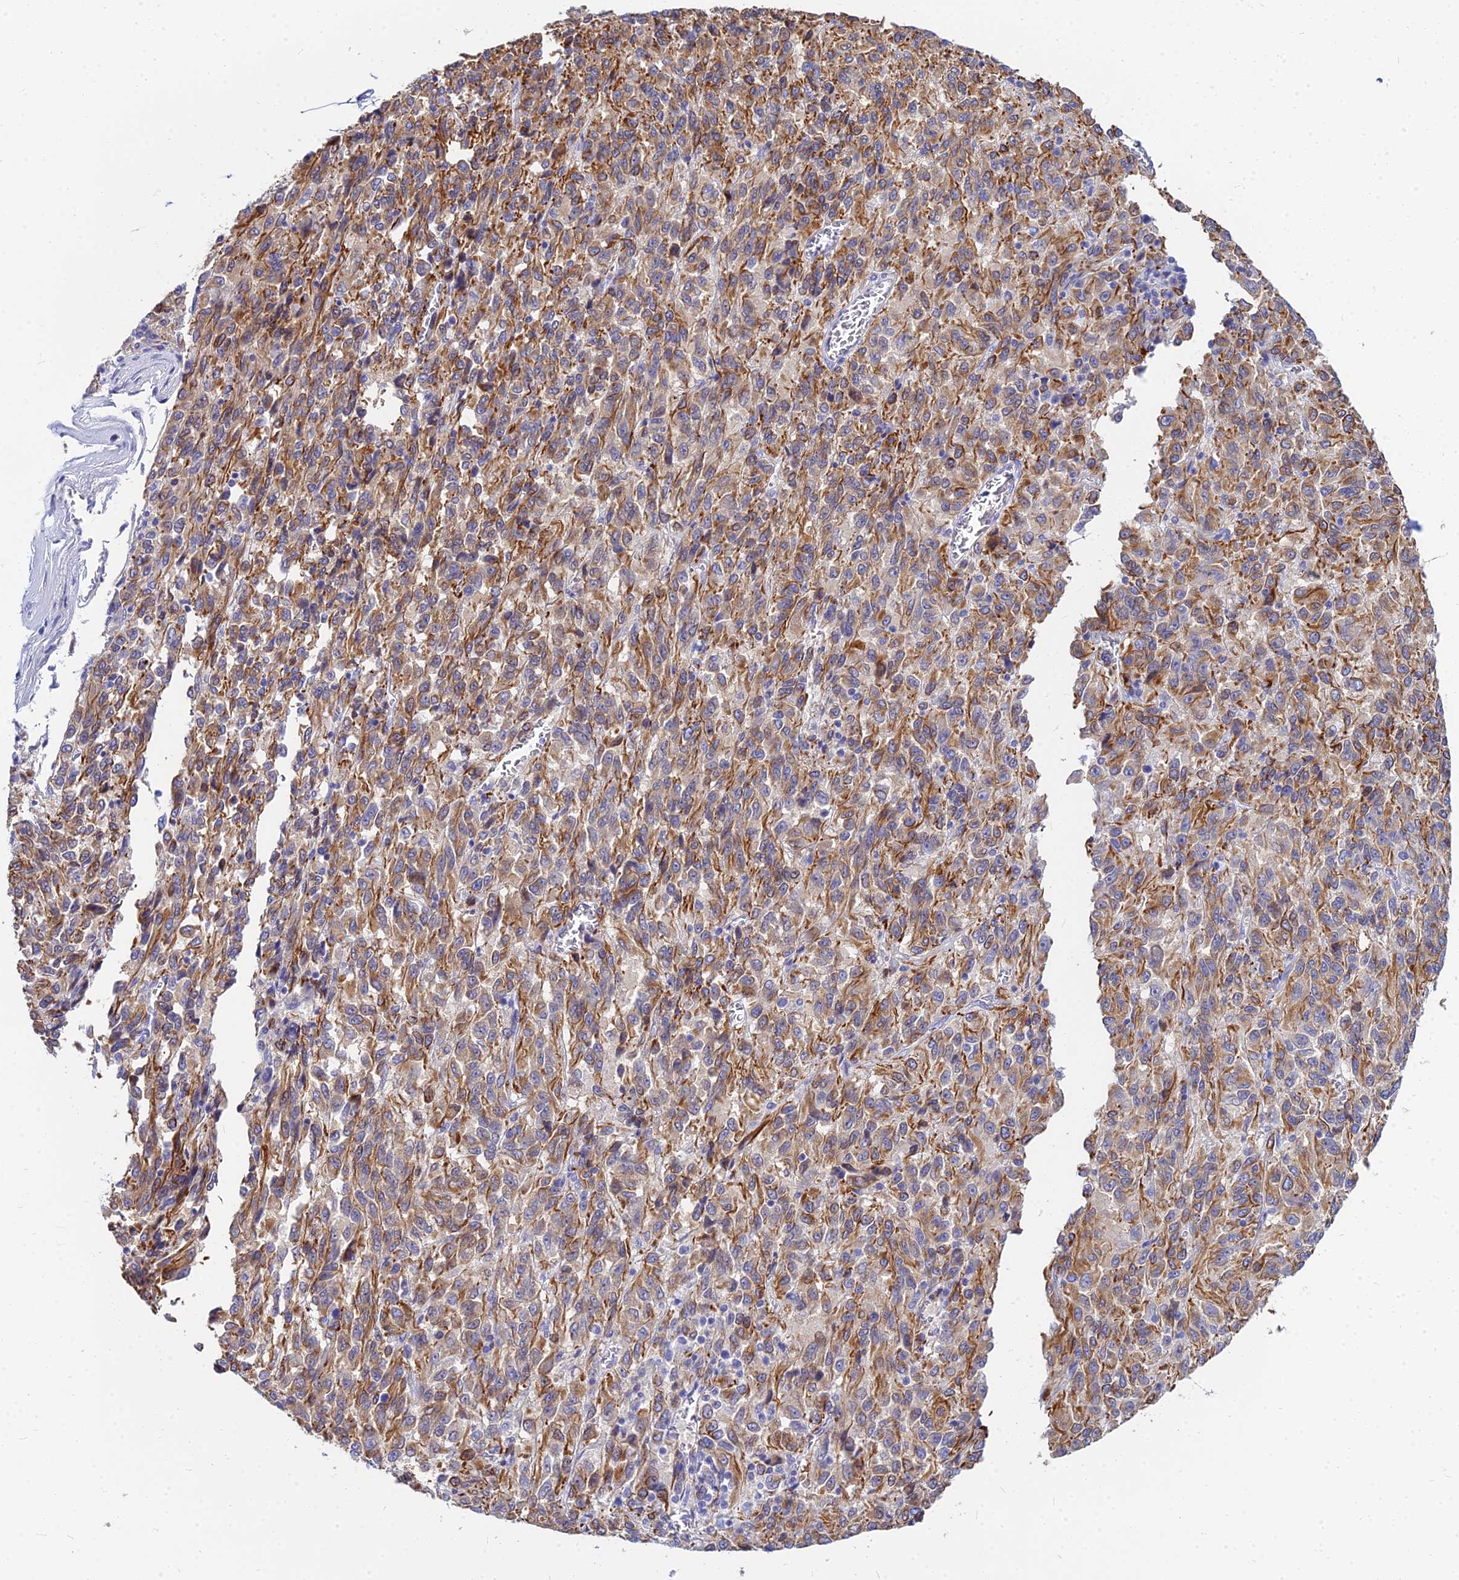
{"staining": {"intensity": "moderate", "quantity": "25%-75%", "location": "cytoplasmic/membranous"}, "tissue": "melanoma", "cell_type": "Tumor cells", "image_type": "cancer", "snomed": [{"axis": "morphology", "description": "Malignant melanoma, Metastatic site"}, {"axis": "topography", "description": "Lung"}], "caption": "Protein staining shows moderate cytoplasmic/membranous staining in approximately 25%-75% of tumor cells in malignant melanoma (metastatic site).", "gene": "ZNF552", "patient": {"sex": "male", "age": 64}}